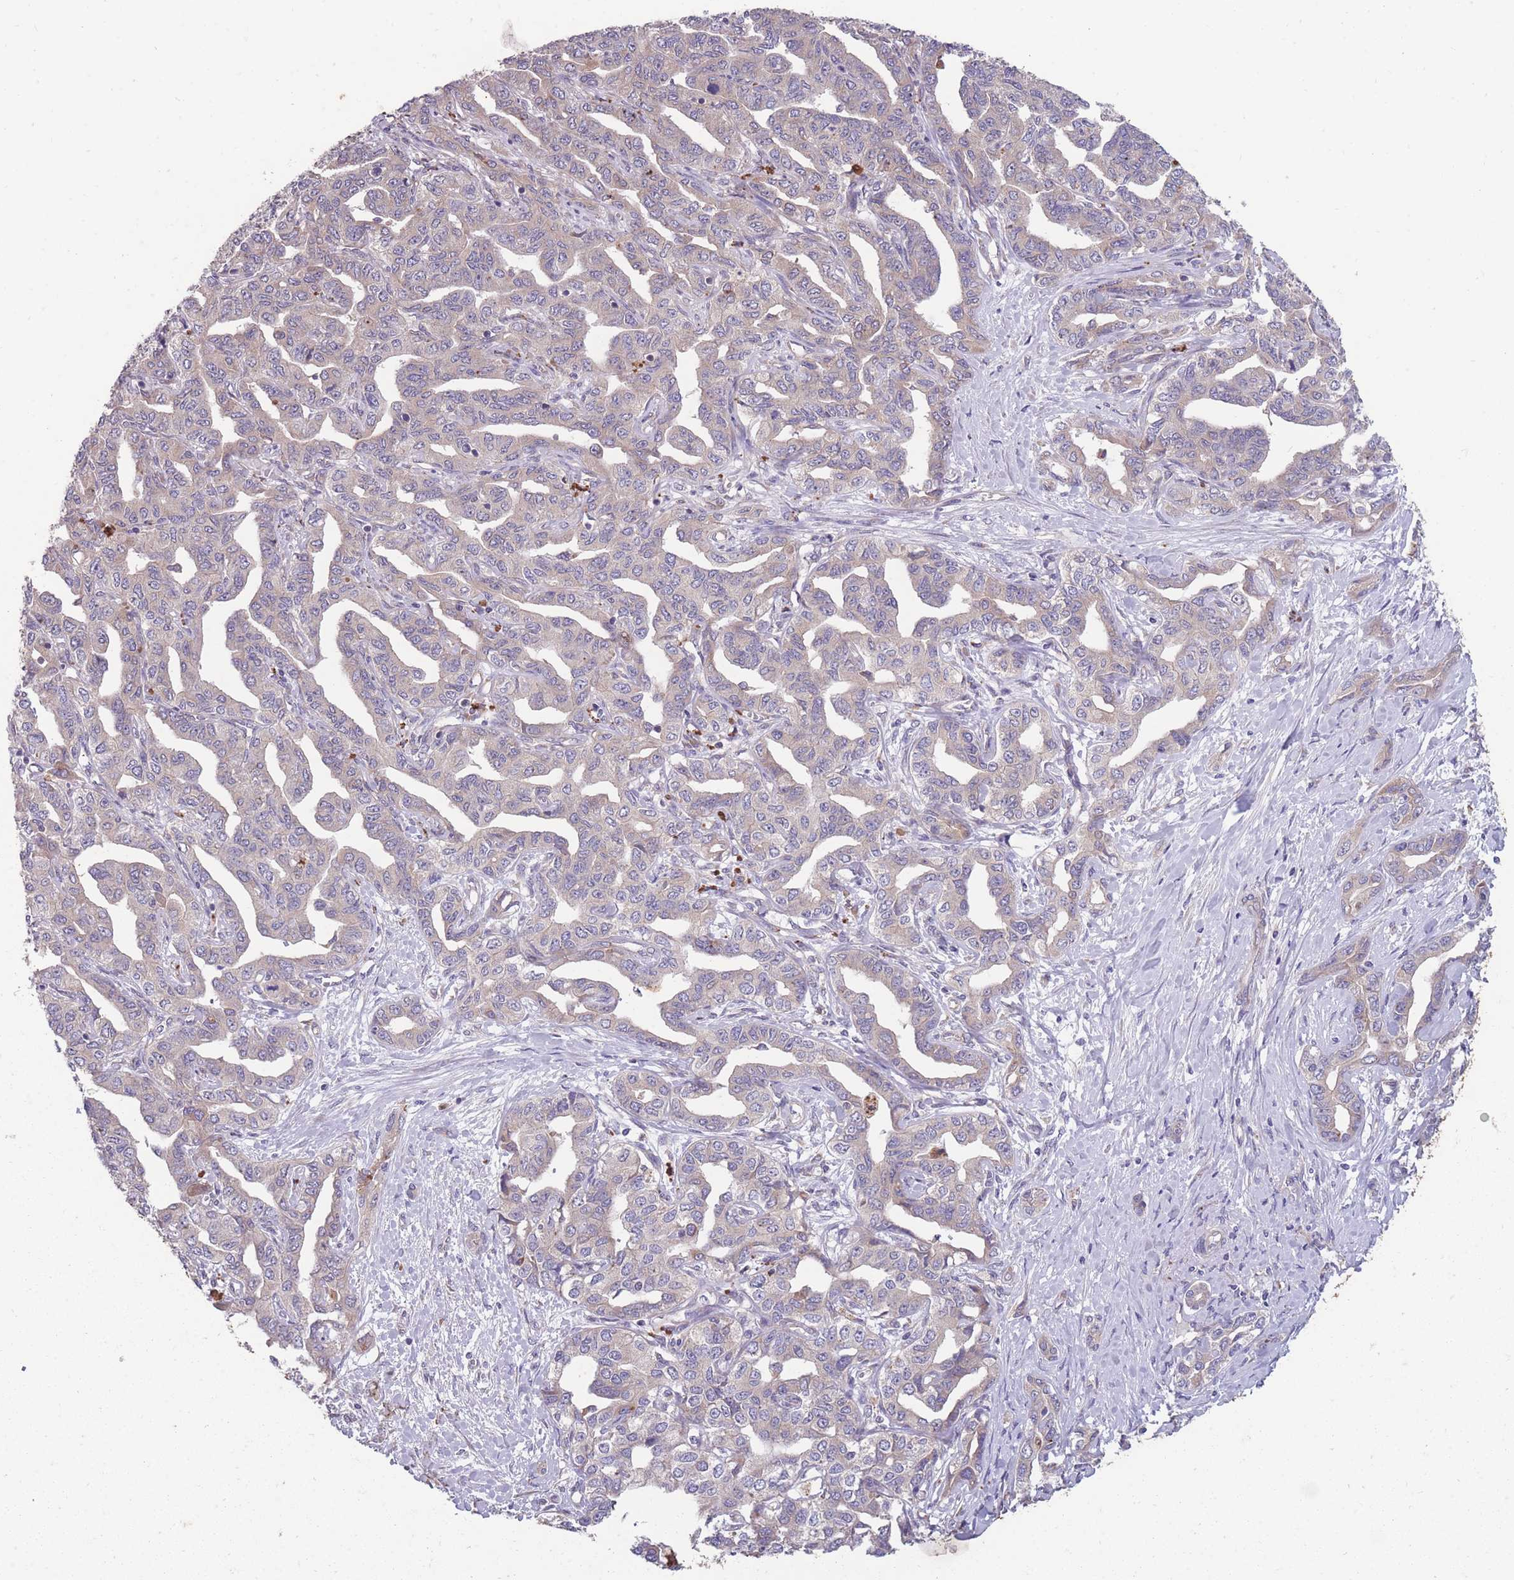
{"staining": {"intensity": "weak", "quantity": "<25%", "location": "cytoplasmic/membranous"}, "tissue": "liver cancer", "cell_type": "Tumor cells", "image_type": "cancer", "snomed": [{"axis": "morphology", "description": "Cholangiocarcinoma"}, {"axis": "topography", "description": "Liver"}], "caption": "The image reveals no staining of tumor cells in liver cancer (cholangiocarcinoma).", "gene": "STIM2", "patient": {"sex": "male", "age": 59}}